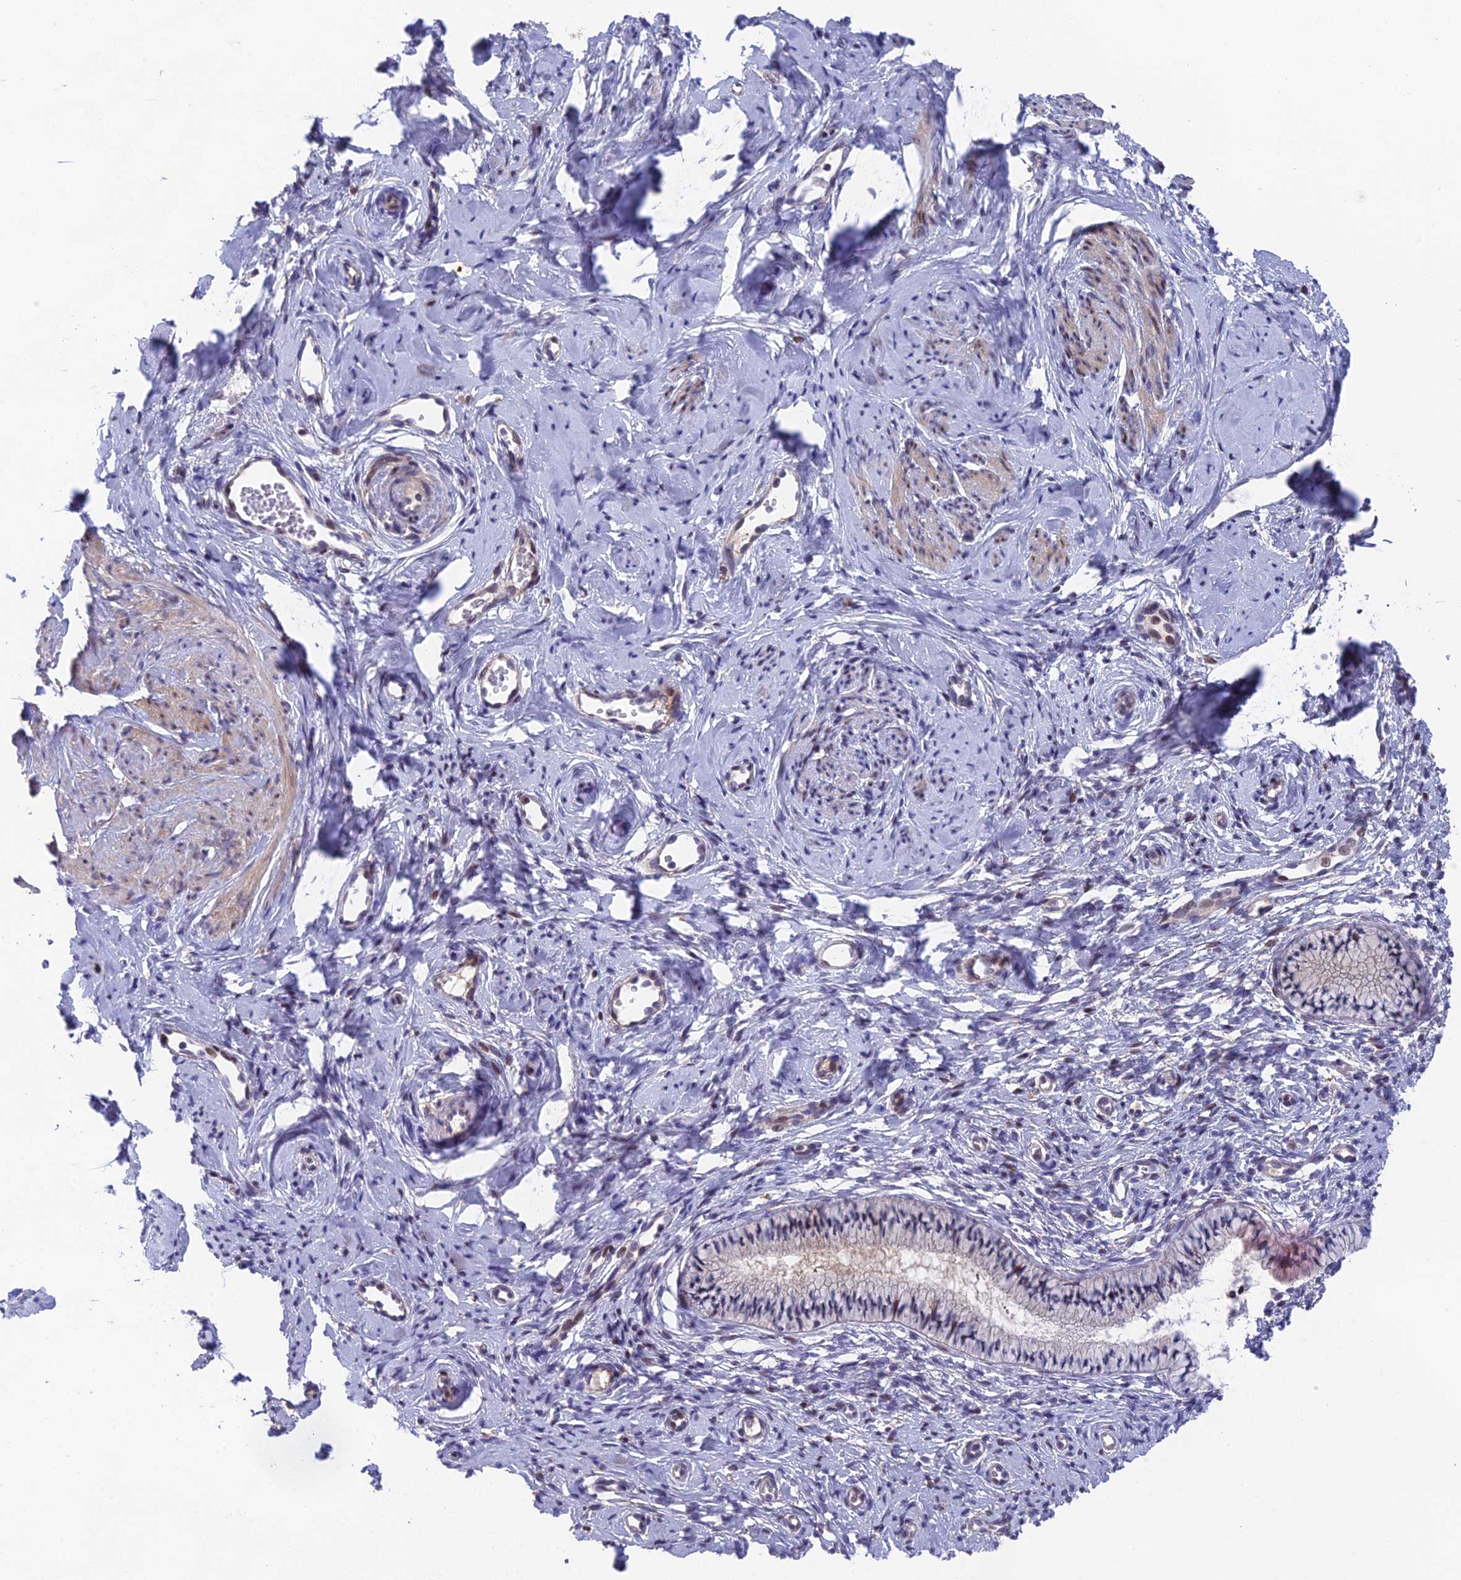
{"staining": {"intensity": "negative", "quantity": "none", "location": "none"}, "tissue": "cervix", "cell_type": "Glandular cells", "image_type": "normal", "snomed": [{"axis": "morphology", "description": "Normal tissue, NOS"}, {"axis": "topography", "description": "Cervix"}], "caption": "The micrograph displays no staining of glandular cells in benign cervix. Brightfield microscopy of IHC stained with DAB (3,3'-diaminobenzidine) (brown) and hematoxylin (blue), captured at high magnification.", "gene": "PUS10", "patient": {"sex": "female", "age": 57}}